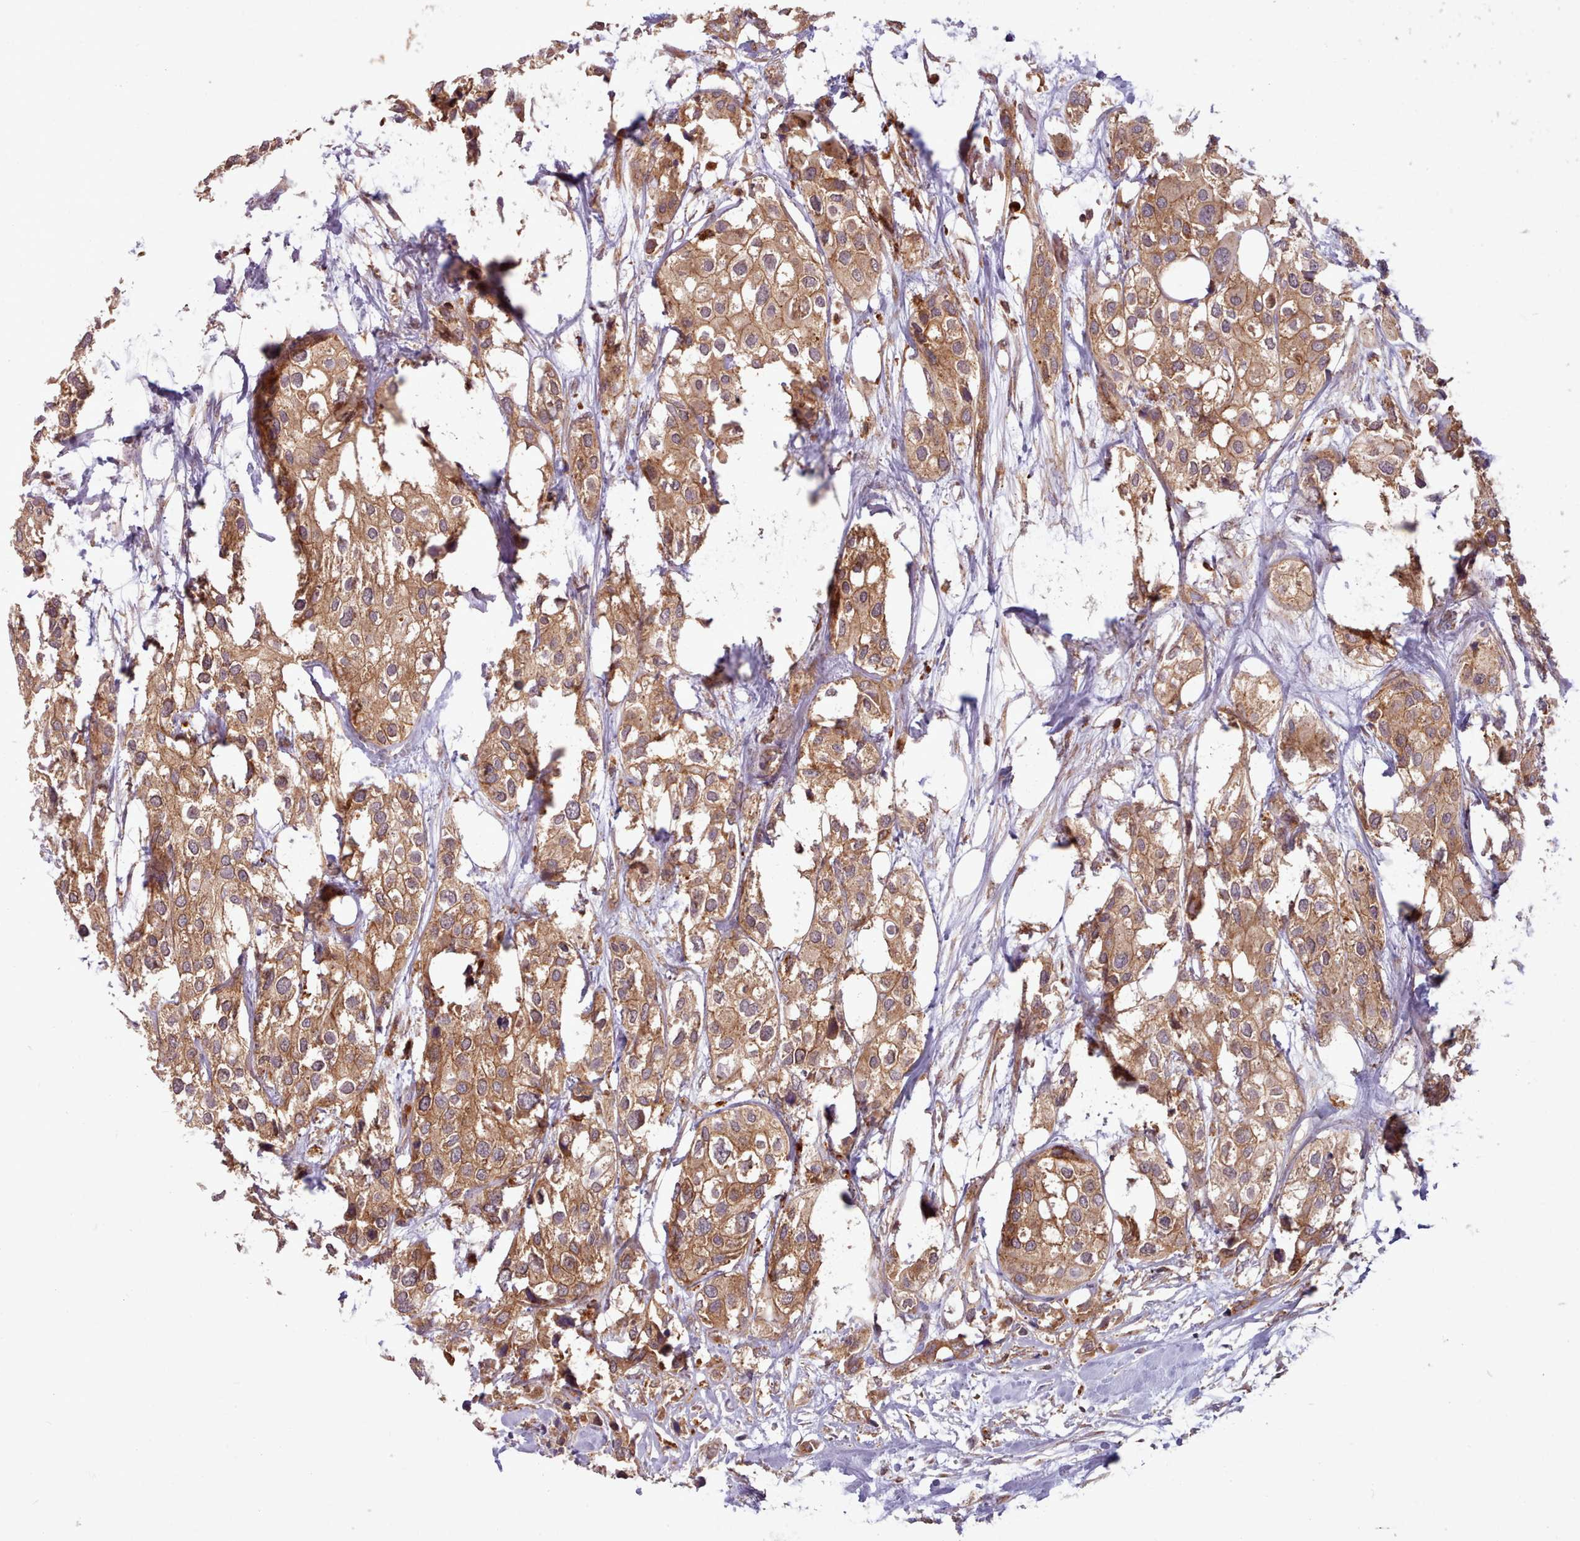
{"staining": {"intensity": "moderate", "quantity": ">75%", "location": "cytoplasmic/membranous"}, "tissue": "urothelial cancer", "cell_type": "Tumor cells", "image_type": "cancer", "snomed": [{"axis": "morphology", "description": "Urothelial carcinoma, High grade"}, {"axis": "topography", "description": "Urinary bladder"}], "caption": "The image reveals a brown stain indicating the presence of a protein in the cytoplasmic/membranous of tumor cells in urothelial carcinoma (high-grade).", "gene": "CRYBG1", "patient": {"sex": "male", "age": 64}}